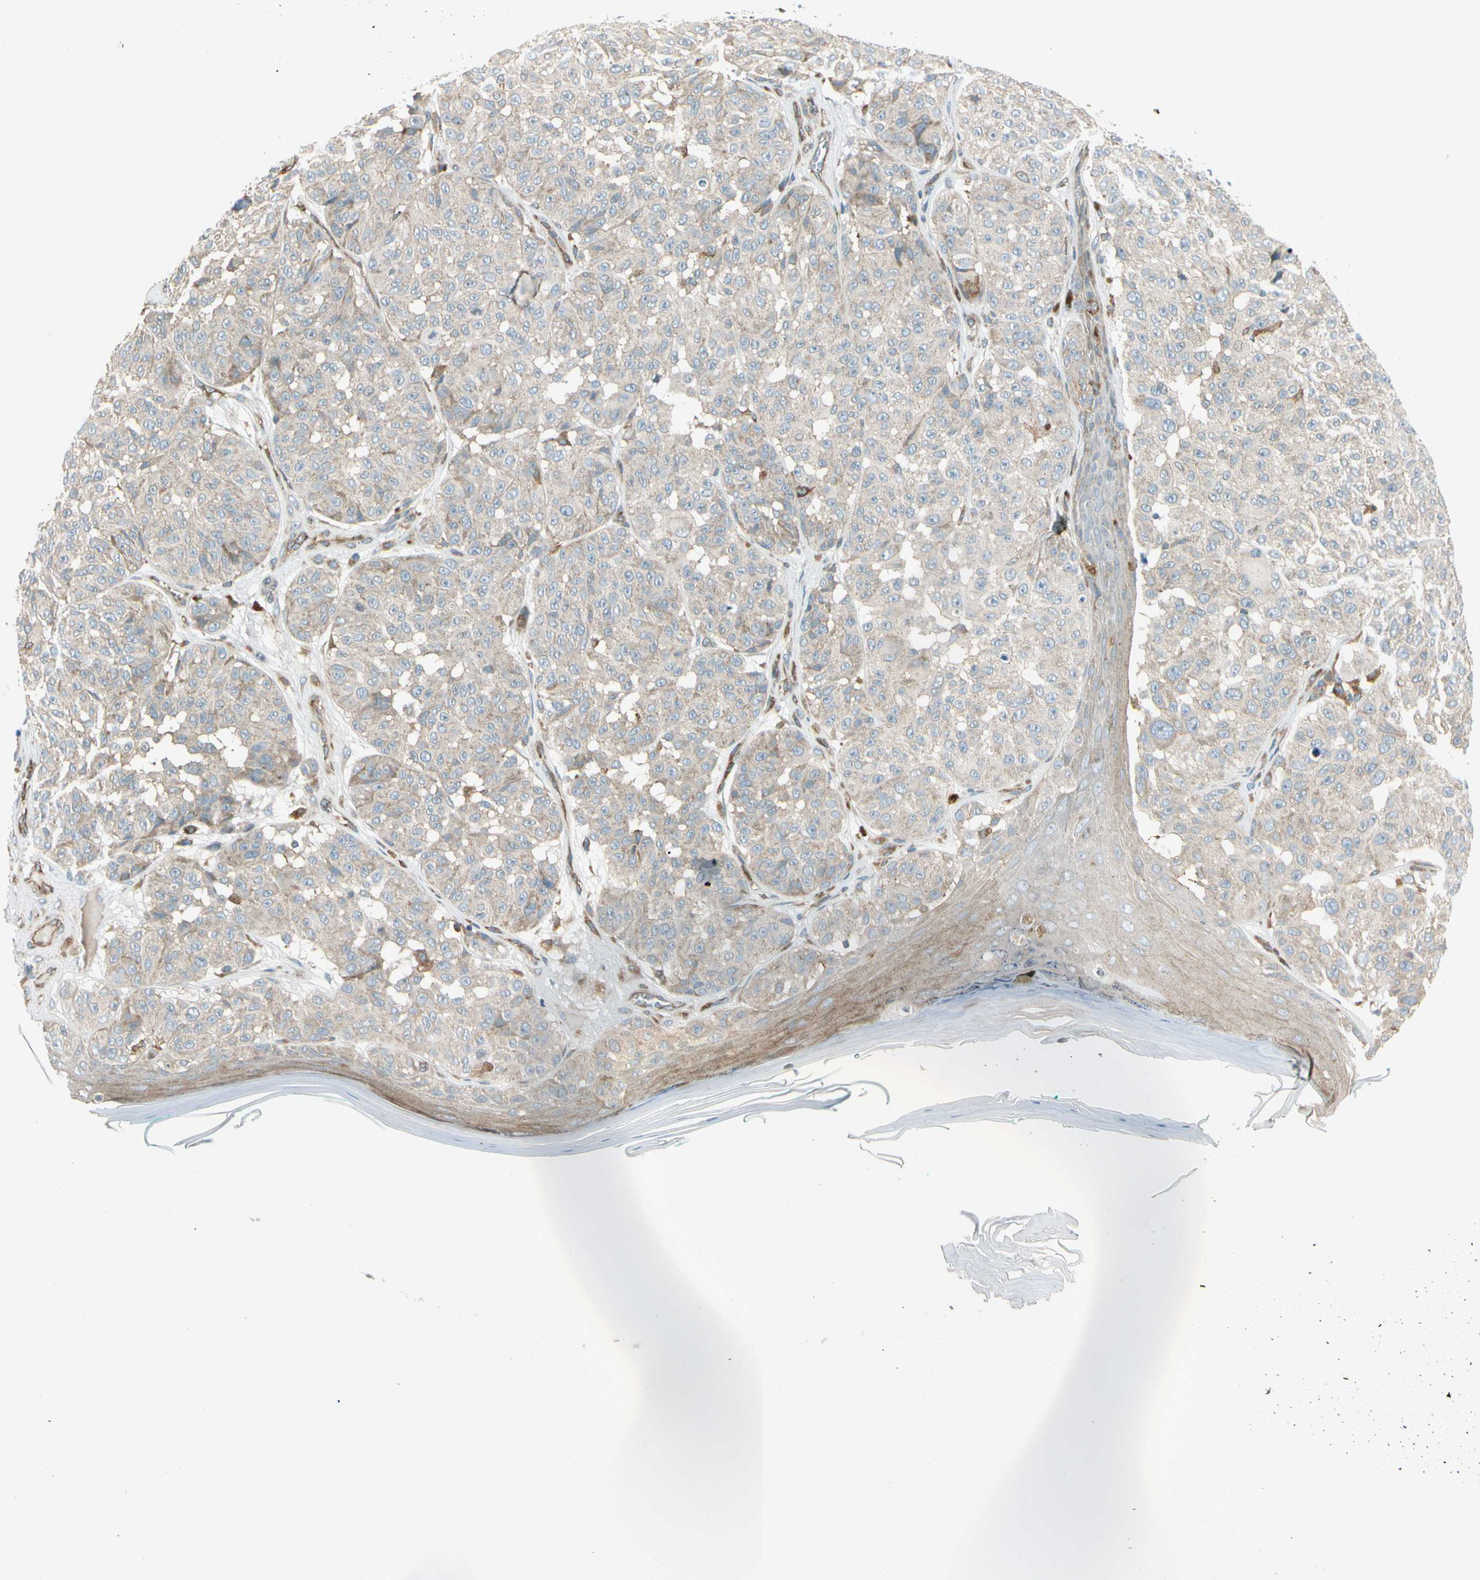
{"staining": {"intensity": "weak", "quantity": "25%-75%", "location": "cytoplasmic/membranous"}, "tissue": "melanoma", "cell_type": "Tumor cells", "image_type": "cancer", "snomed": [{"axis": "morphology", "description": "Malignant melanoma, NOS"}, {"axis": "topography", "description": "Skin"}], "caption": "Immunohistochemical staining of melanoma displays low levels of weak cytoplasmic/membranous protein expression in approximately 25%-75% of tumor cells.", "gene": "TRIO", "patient": {"sex": "female", "age": 46}}